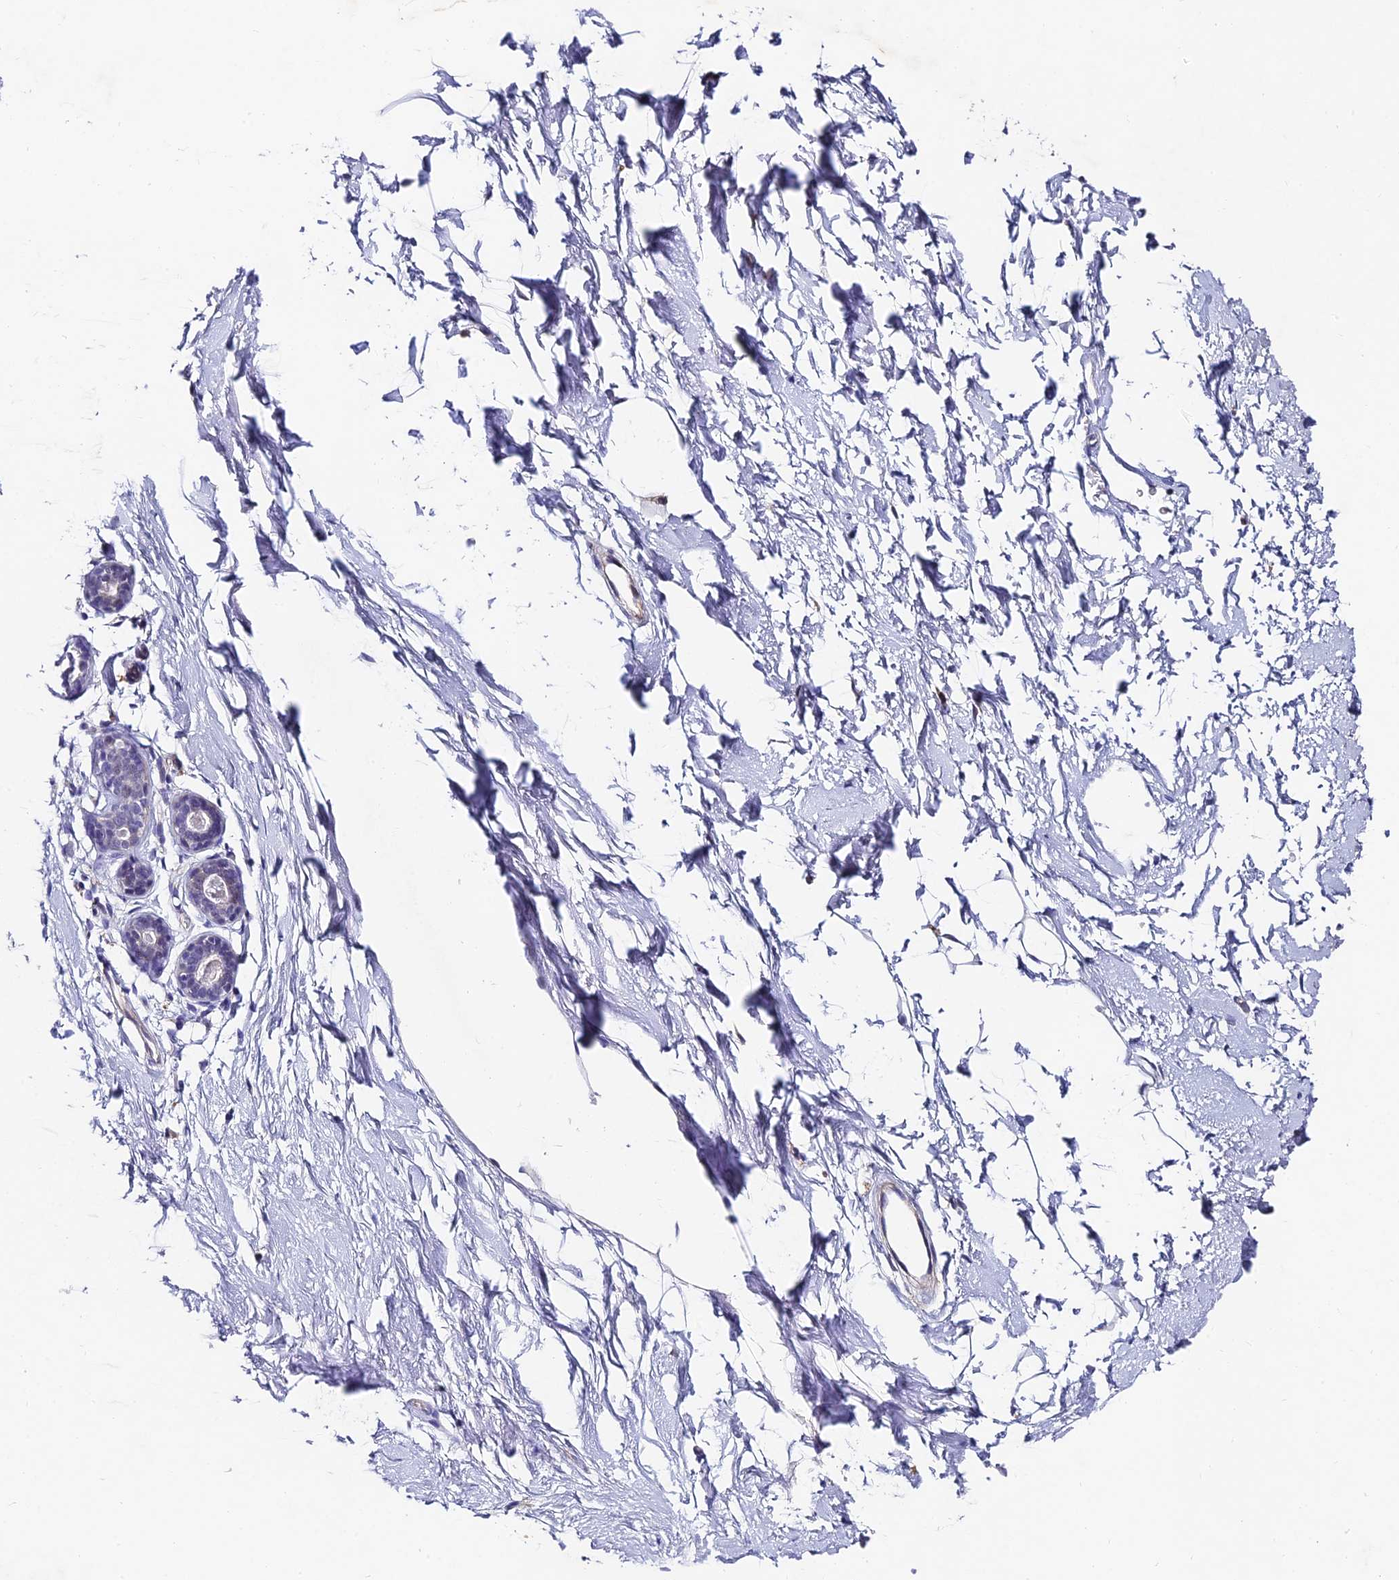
{"staining": {"intensity": "negative", "quantity": "none", "location": "none"}, "tissue": "adipose tissue", "cell_type": "Adipocytes", "image_type": "normal", "snomed": [{"axis": "morphology", "description": "Normal tissue, NOS"}, {"axis": "topography", "description": "Breast"}], "caption": "High power microscopy image of an immunohistochemistry micrograph of benign adipose tissue, revealing no significant staining in adipocytes. (DAB (3,3'-diaminobenzidine) immunohistochemistry, high magnification).", "gene": "TRIM24", "patient": {"sex": "female", "age": 23}}